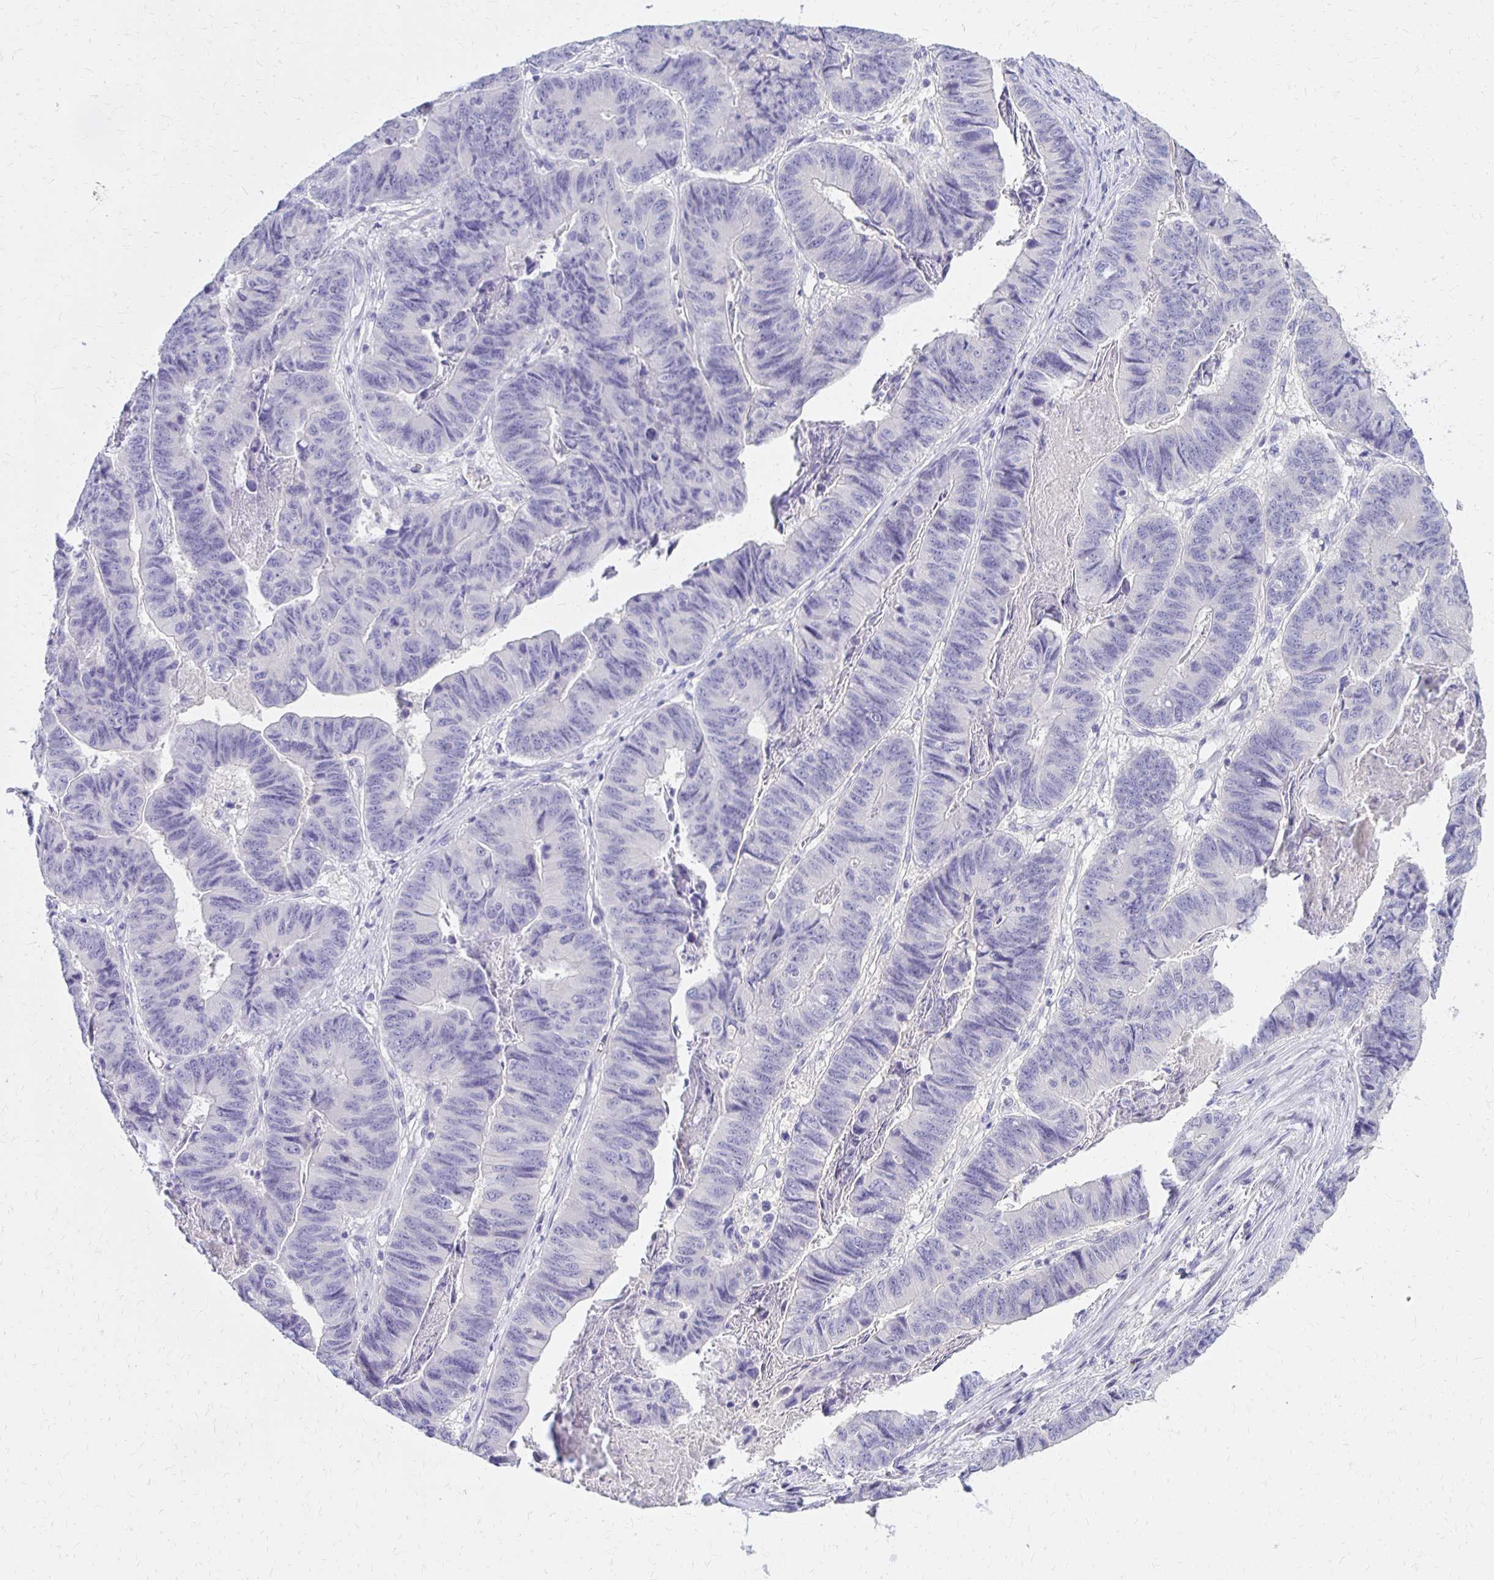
{"staining": {"intensity": "negative", "quantity": "none", "location": "none"}, "tissue": "stomach cancer", "cell_type": "Tumor cells", "image_type": "cancer", "snomed": [{"axis": "morphology", "description": "Adenocarcinoma, NOS"}, {"axis": "topography", "description": "Stomach, lower"}], "caption": "Tumor cells are negative for protein expression in human stomach adenocarcinoma. (DAB (3,3'-diaminobenzidine) IHC, high magnification).", "gene": "FNTB", "patient": {"sex": "male", "age": 77}}